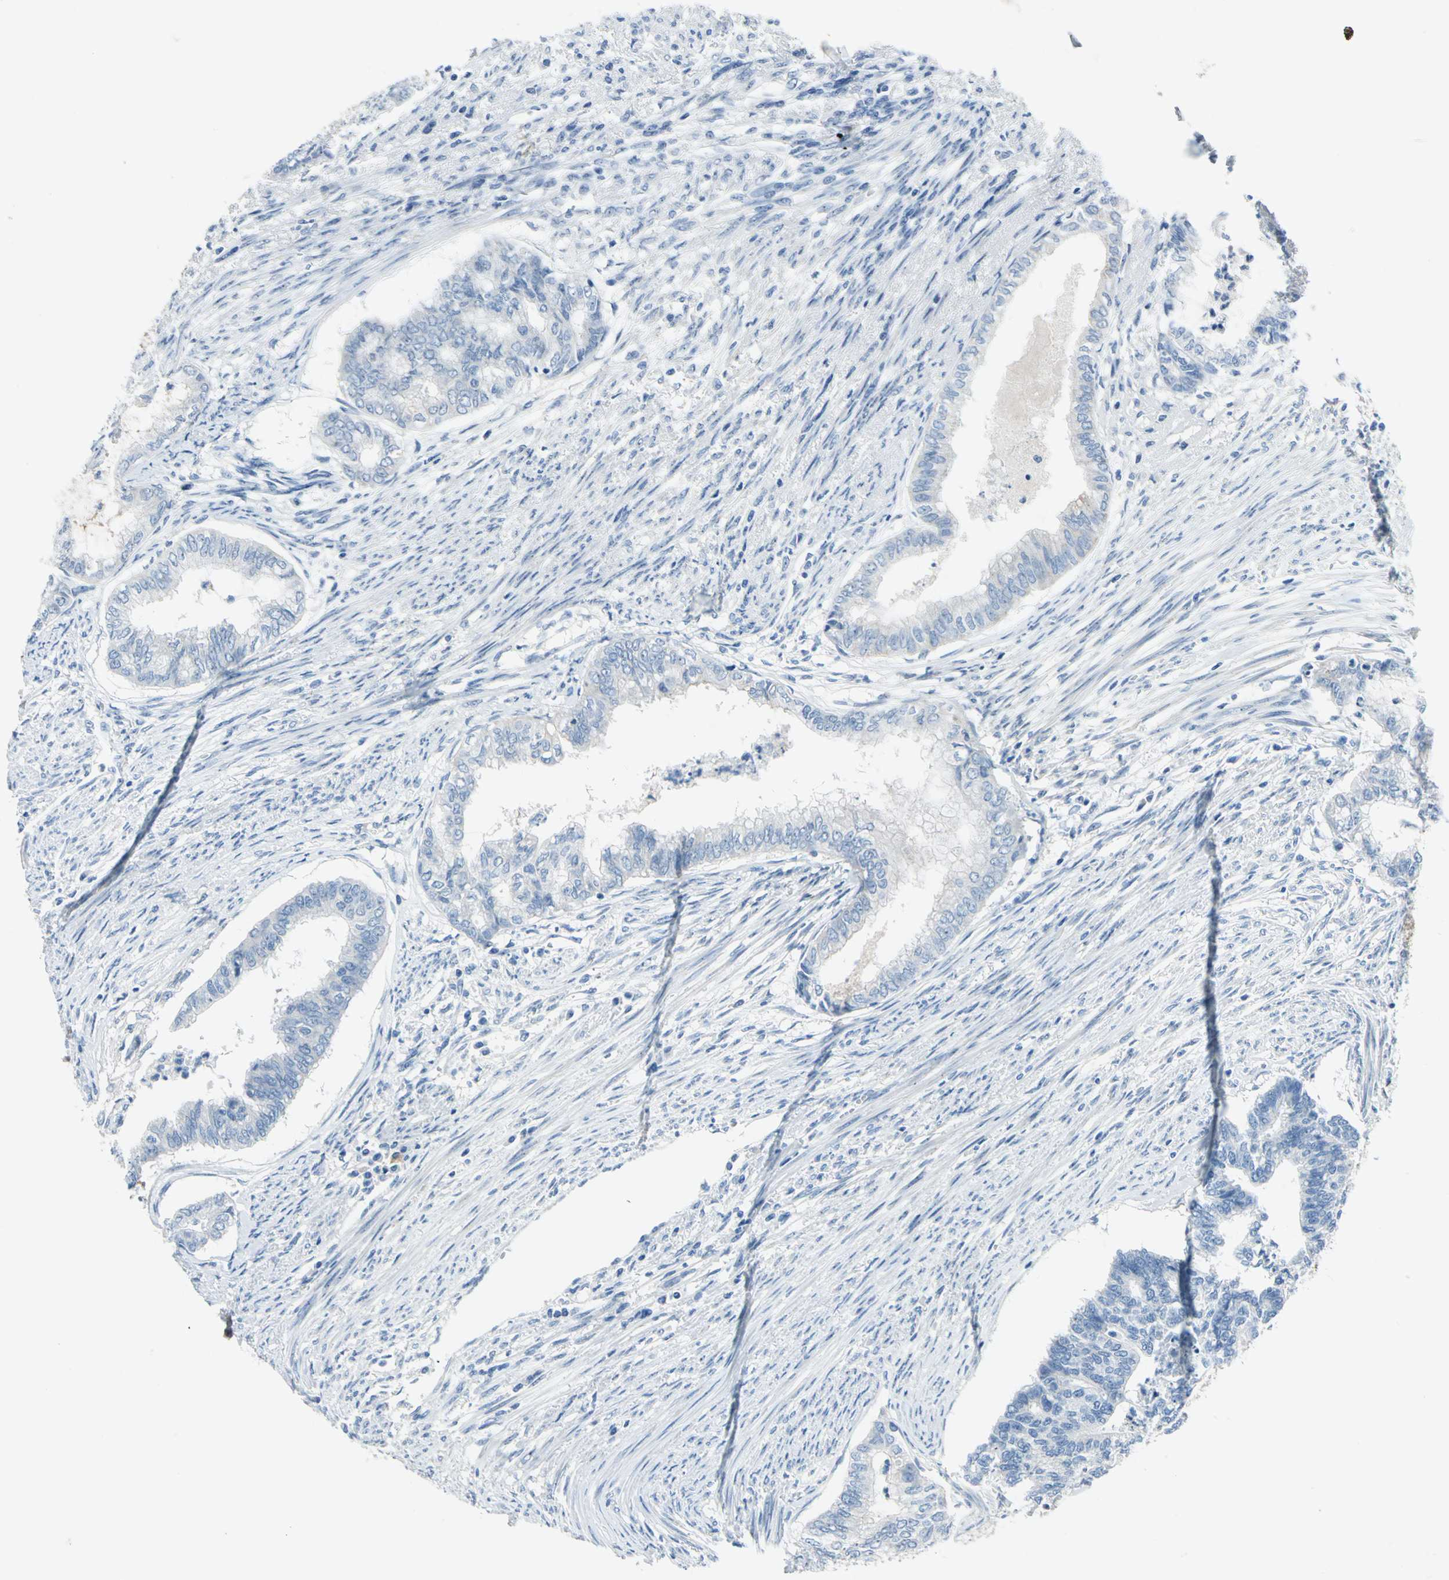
{"staining": {"intensity": "negative", "quantity": "none", "location": "none"}, "tissue": "endometrial cancer", "cell_type": "Tumor cells", "image_type": "cancer", "snomed": [{"axis": "morphology", "description": "Adenocarcinoma, NOS"}, {"axis": "topography", "description": "Endometrium"}], "caption": "Adenocarcinoma (endometrial) was stained to show a protein in brown. There is no significant positivity in tumor cells. The staining is performed using DAB brown chromogen with nuclei counter-stained in using hematoxylin.", "gene": "MUC4", "patient": {"sex": "female", "age": 79}}